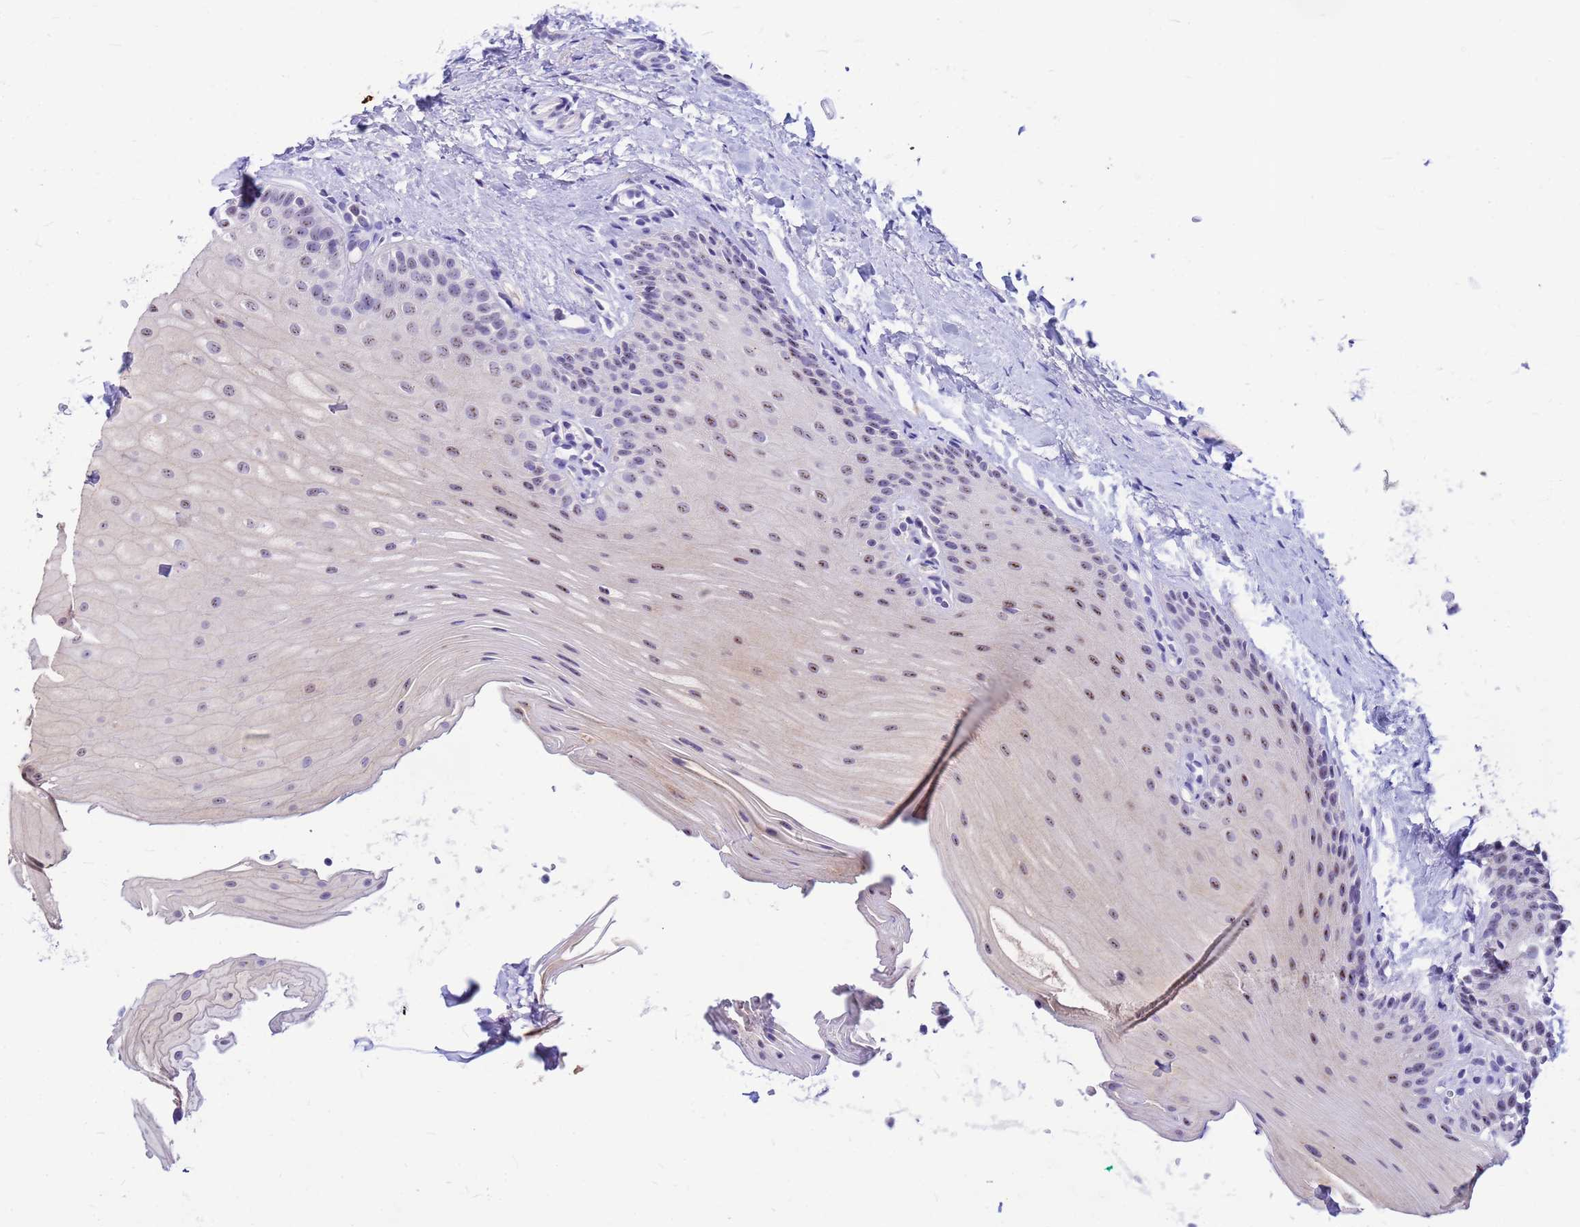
{"staining": {"intensity": "strong", "quantity": "25%-75%", "location": "nuclear"}, "tissue": "oral mucosa", "cell_type": "Squamous epithelial cells", "image_type": "normal", "snomed": [{"axis": "morphology", "description": "Normal tissue, NOS"}, {"axis": "topography", "description": "Oral tissue"}], "caption": "Protein staining displays strong nuclear positivity in about 25%-75% of squamous epithelial cells in unremarkable oral mucosa.", "gene": "DMRTC2", "patient": {"sex": "female", "age": 67}}